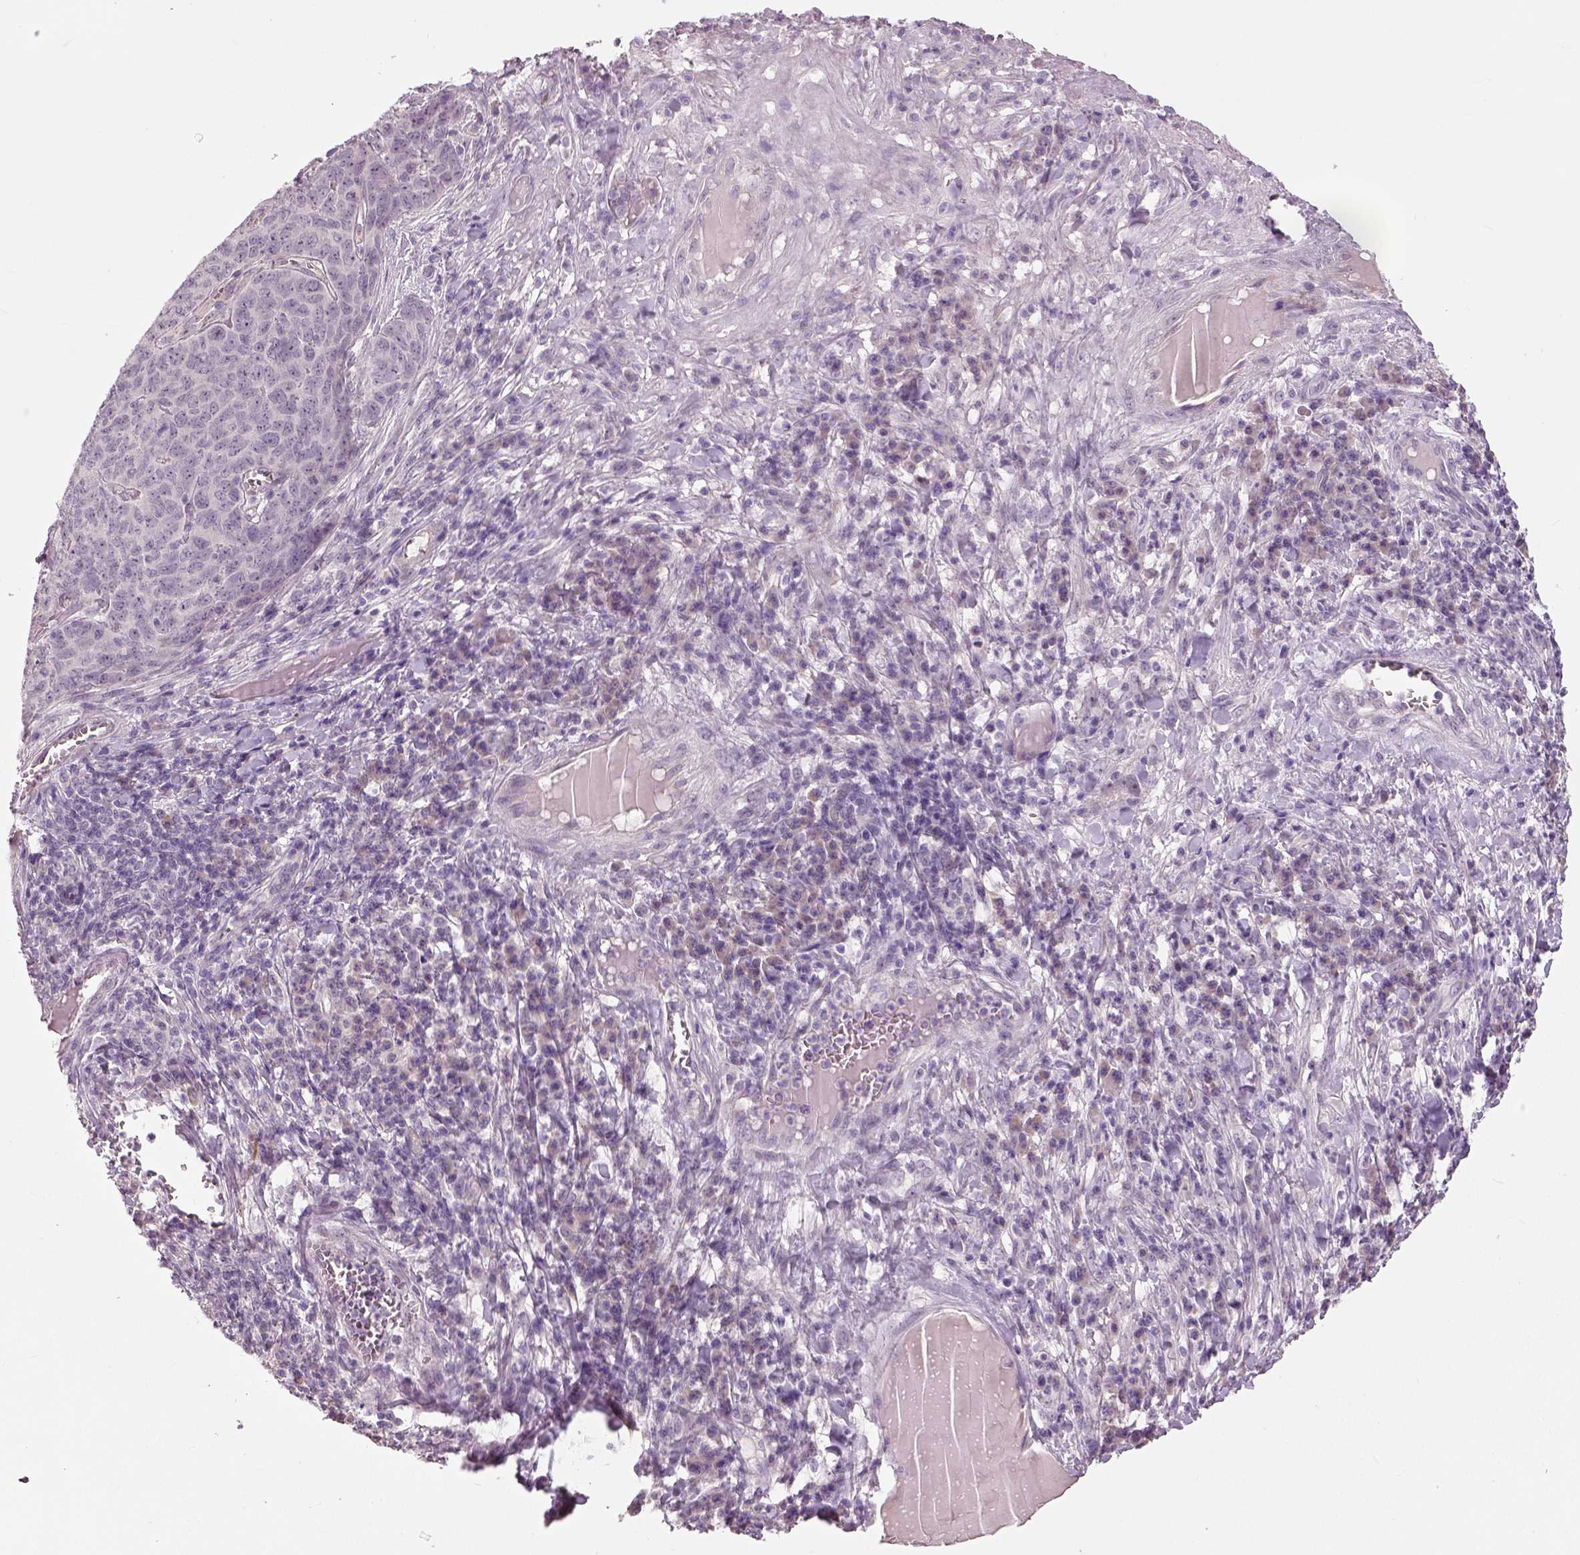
{"staining": {"intensity": "negative", "quantity": "none", "location": "none"}, "tissue": "skin cancer", "cell_type": "Tumor cells", "image_type": "cancer", "snomed": [{"axis": "morphology", "description": "Squamous cell carcinoma, NOS"}, {"axis": "topography", "description": "Skin"}, {"axis": "topography", "description": "Anal"}], "caption": "A high-resolution micrograph shows IHC staining of squamous cell carcinoma (skin), which demonstrates no significant expression in tumor cells.", "gene": "NECAB1", "patient": {"sex": "female", "age": 51}}